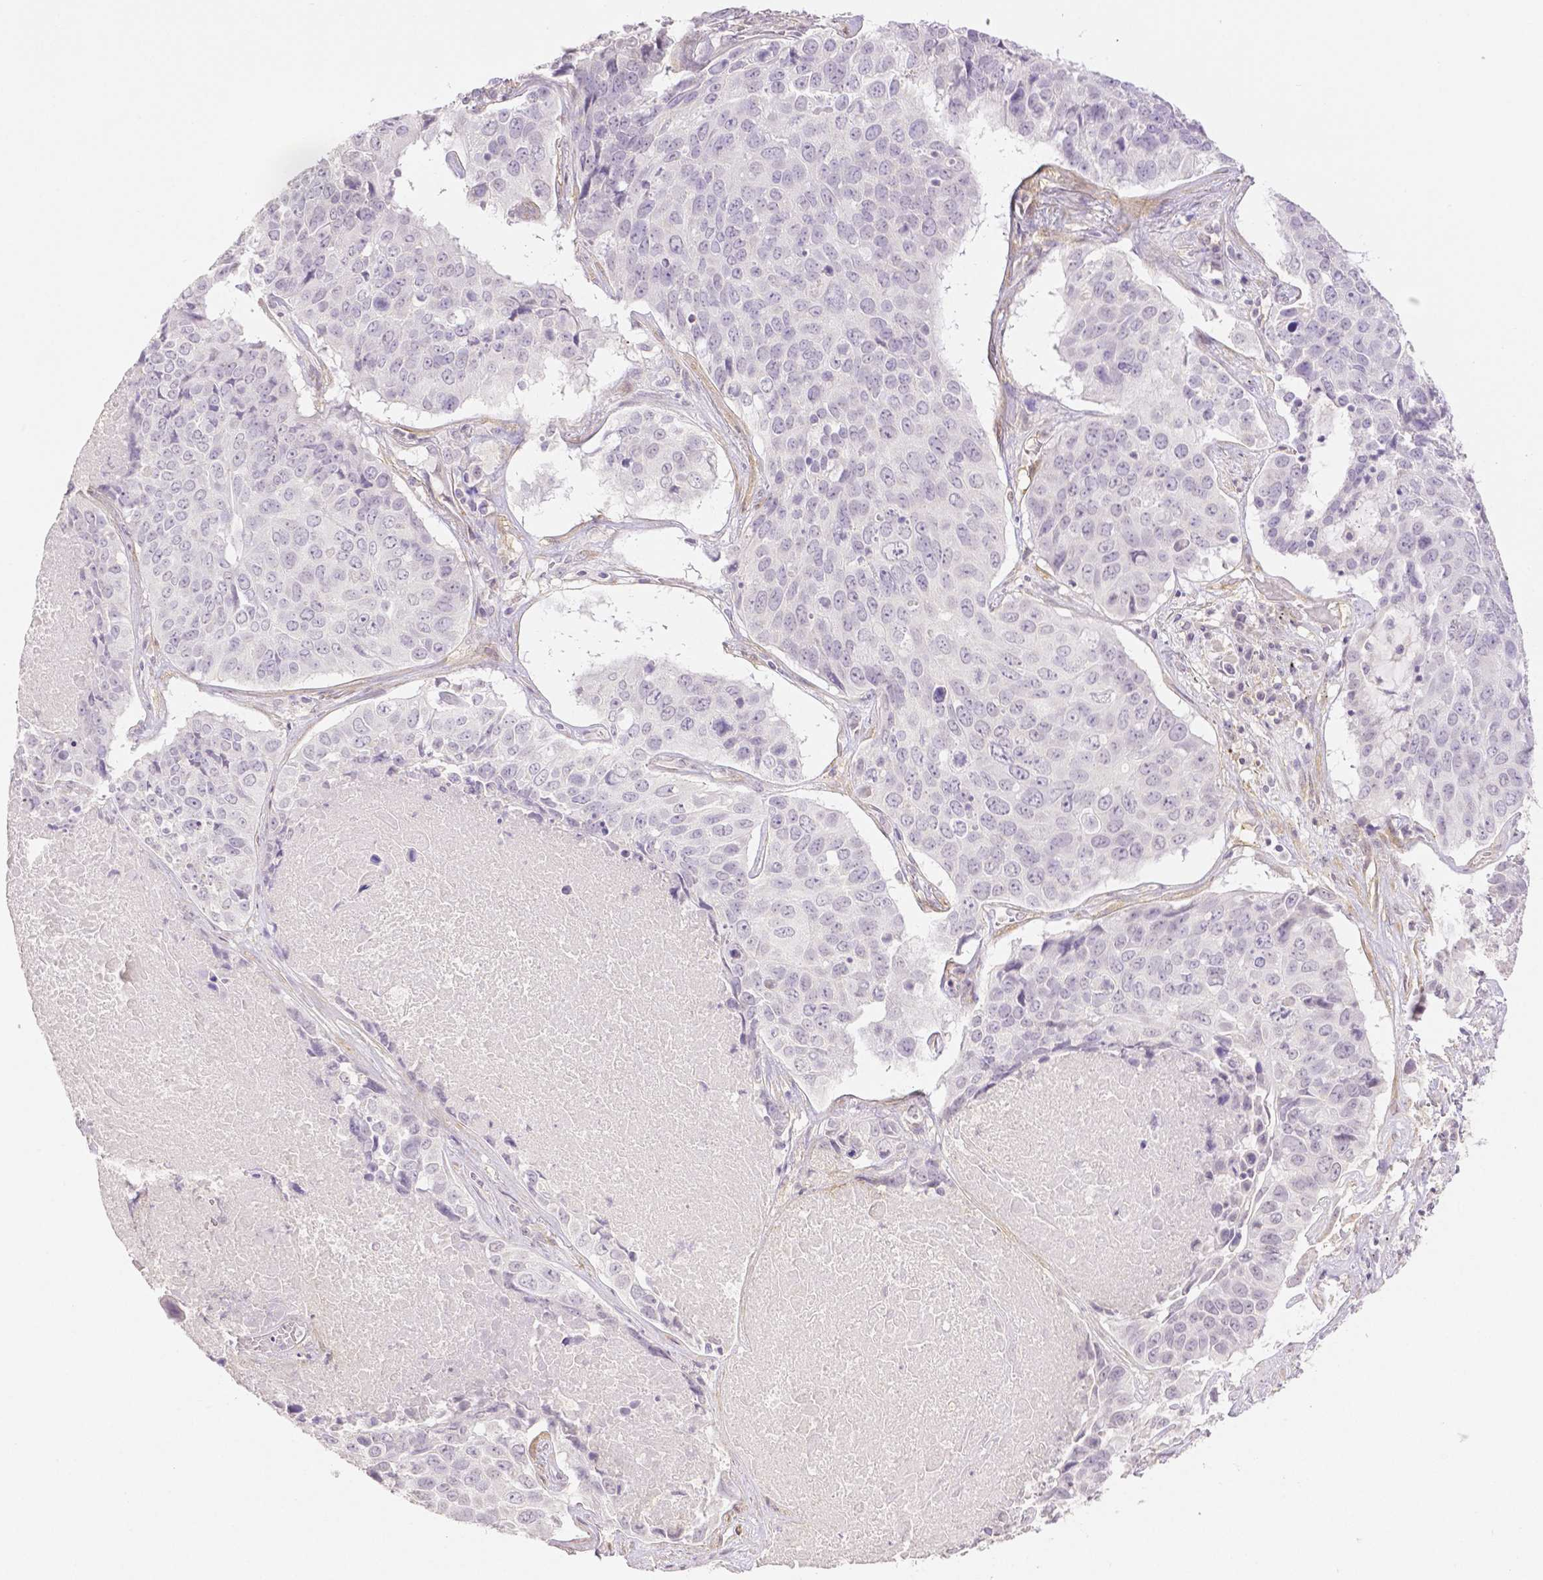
{"staining": {"intensity": "negative", "quantity": "none", "location": "none"}, "tissue": "lung cancer", "cell_type": "Tumor cells", "image_type": "cancer", "snomed": [{"axis": "morphology", "description": "Normal tissue, NOS"}, {"axis": "morphology", "description": "Squamous cell carcinoma, NOS"}, {"axis": "topography", "description": "Bronchus"}, {"axis": "topography", "description": "Lung"}], "caption": "An immunohistochemistry (IHC) histopathology image of lung squamous cell carcinoma is shown. There is no staining in tumor cells of lung squamous cell carcinoma.", "gene": "THY1", "patient": {"sex": "male", "age": 64}}